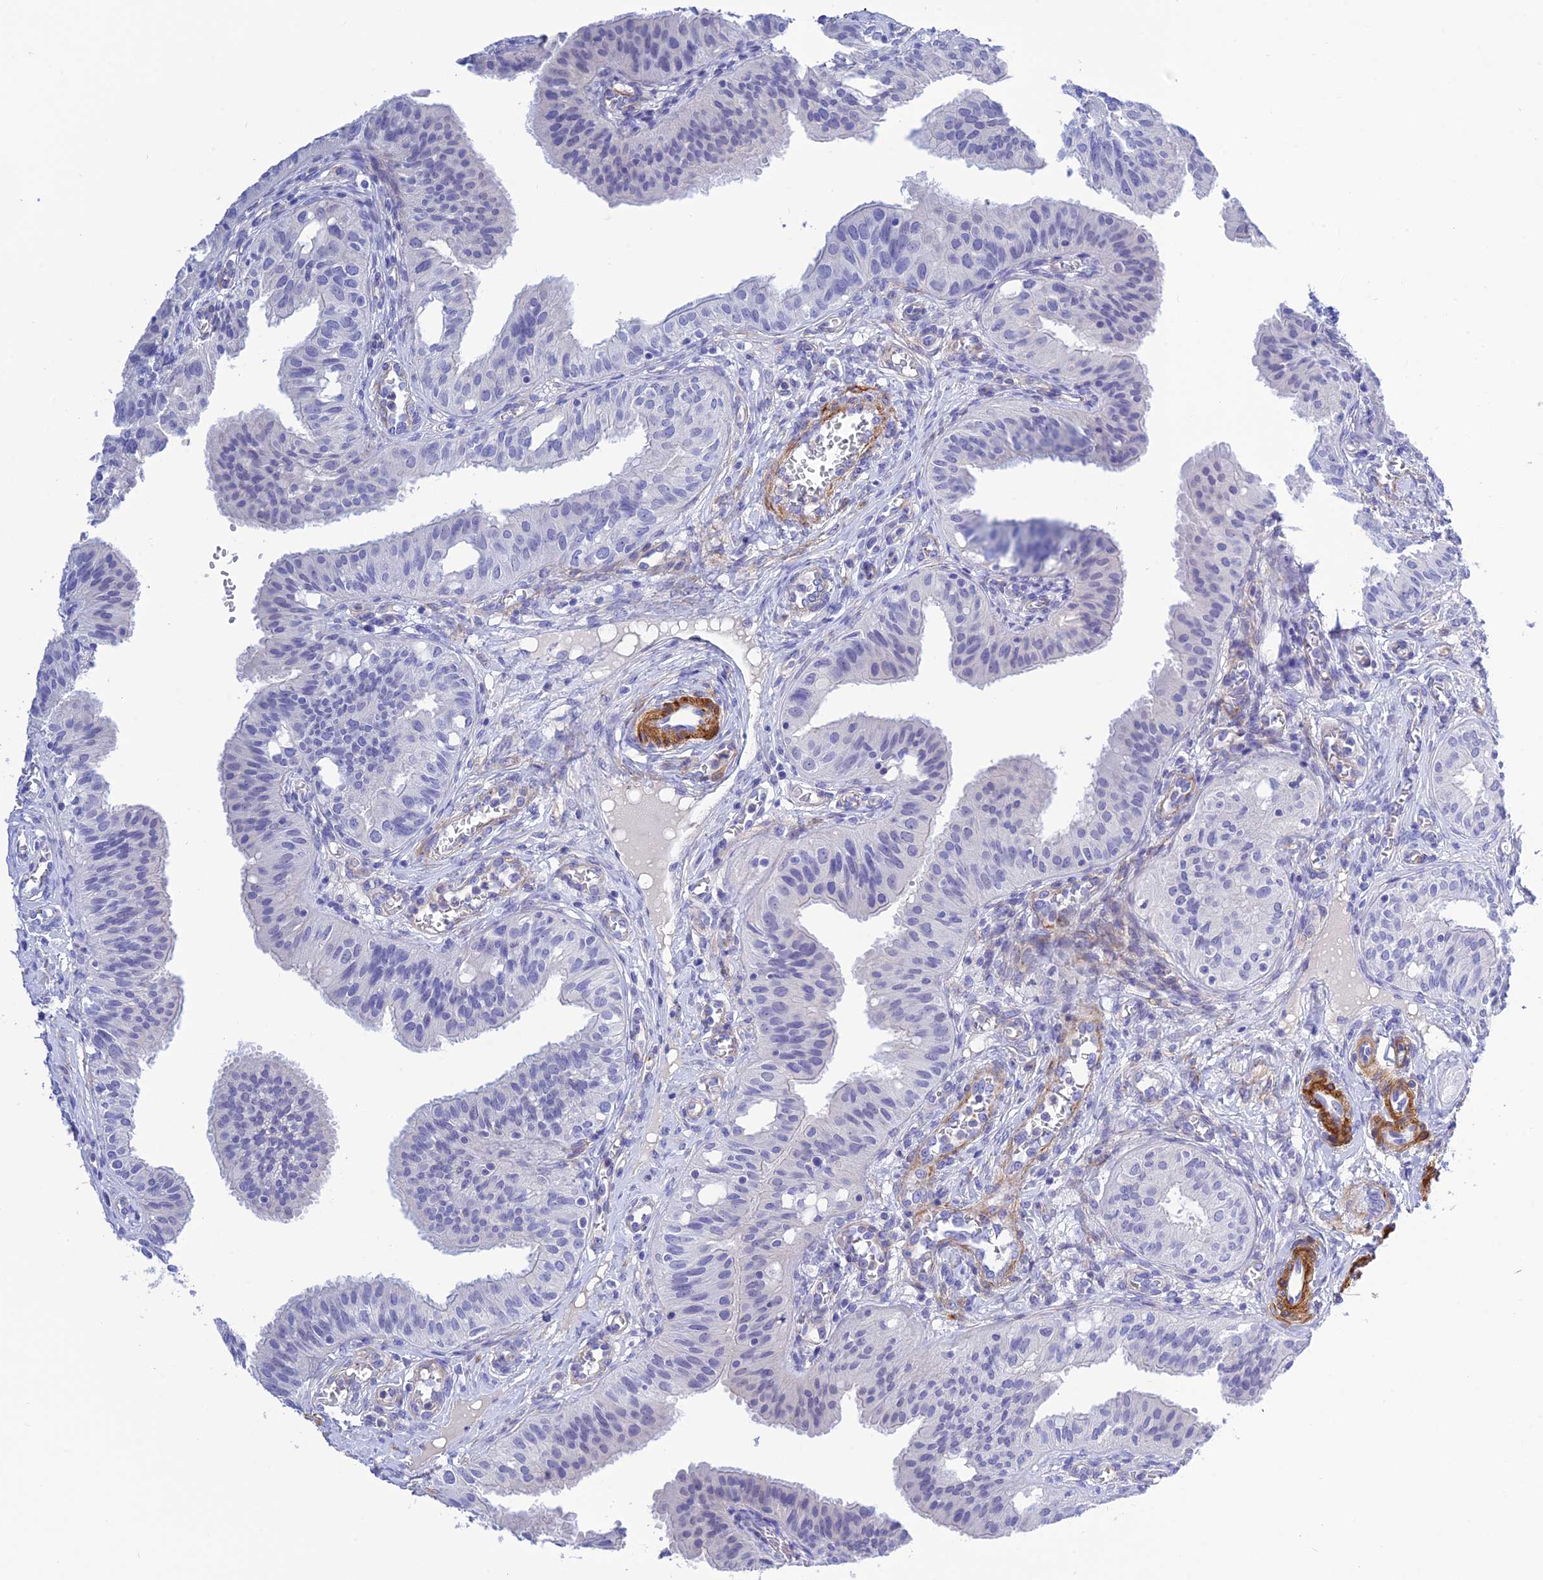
{"staining": {"intensity": "negative", "quantity": "none", "location": "none"}, "tissue": "fallopian tube", "cell_type": "Glandular cells", "image_type": "normal", "snomed": [{"axis": "morphology", "description": "Normal tissue, NOS"}, {"axis": "topography", "description": "Fallopian tube"}, {"axis": "topography", "description": "Ovary"}], "caption": "Immunohistochemistry of benign human fallopian tube demonstrates no expression in glandular cells. The staining was performed using DAB to visualize the protein expression in brown, while the nuclei were stained in blue with hematoxylin (Magnification: 20x).", "gene": "ZDHHC16", "patient": {"sex": "female", "age": 42}}